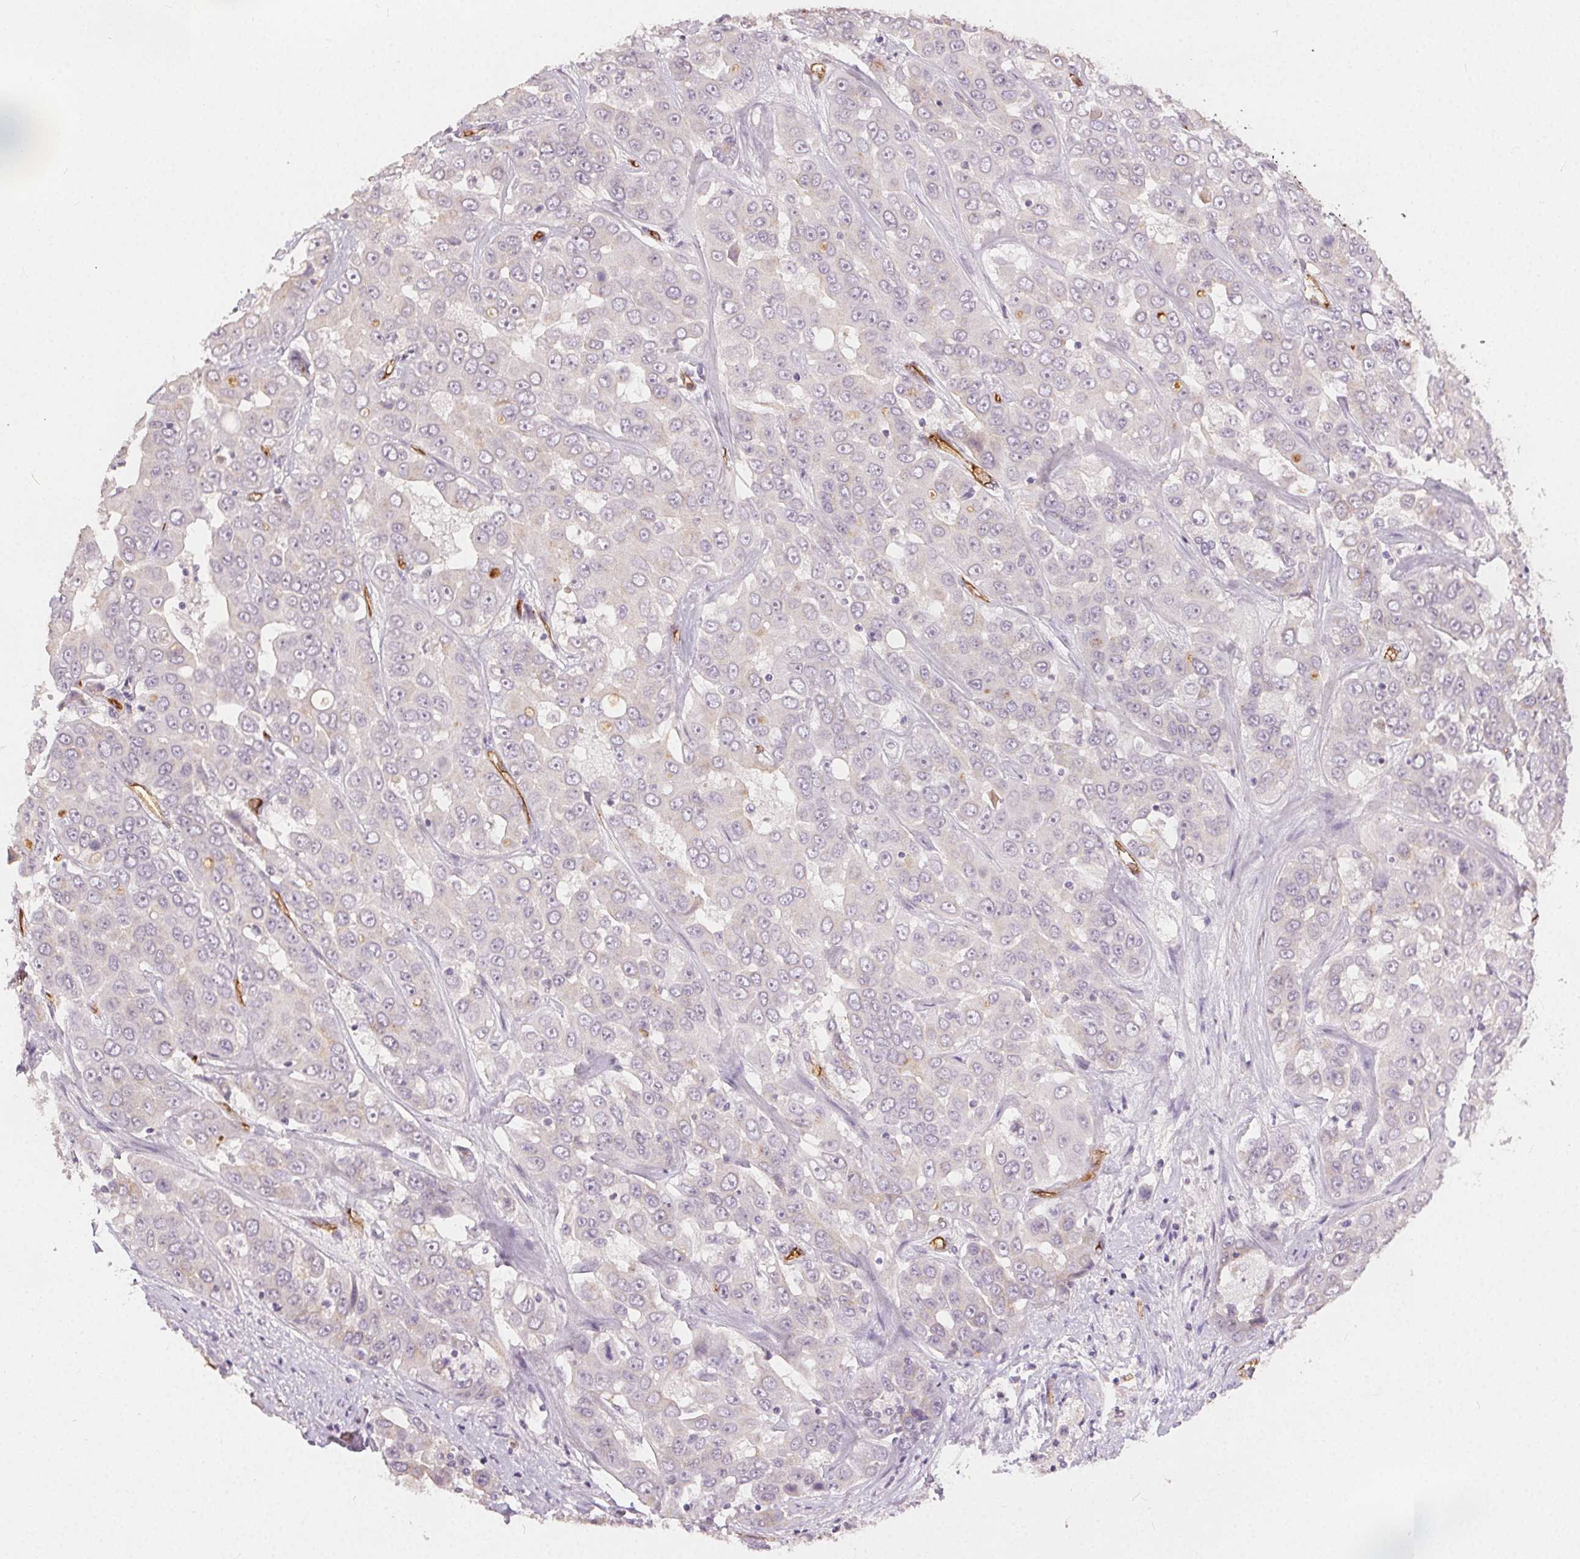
{"staining": {"intensity": "negative", "quantity": "none", "location": "none"}, "tissue": "liver cancer", "cell_type": "Tumor cells", "image_type": "cancer", "snomed": [{"axis": "morphology", "description": "Cholangiocarcinoma"}, {"axis": "topography", "description": "Liver"}], "caption": "Immunohistochemical staining of liver cholangiocarcinoma exhibits no significant positivity in tumor cells. Nuclei are stained in blue.", "gene": "PODXL", "patient": {"sex": "female", "age": 52}}